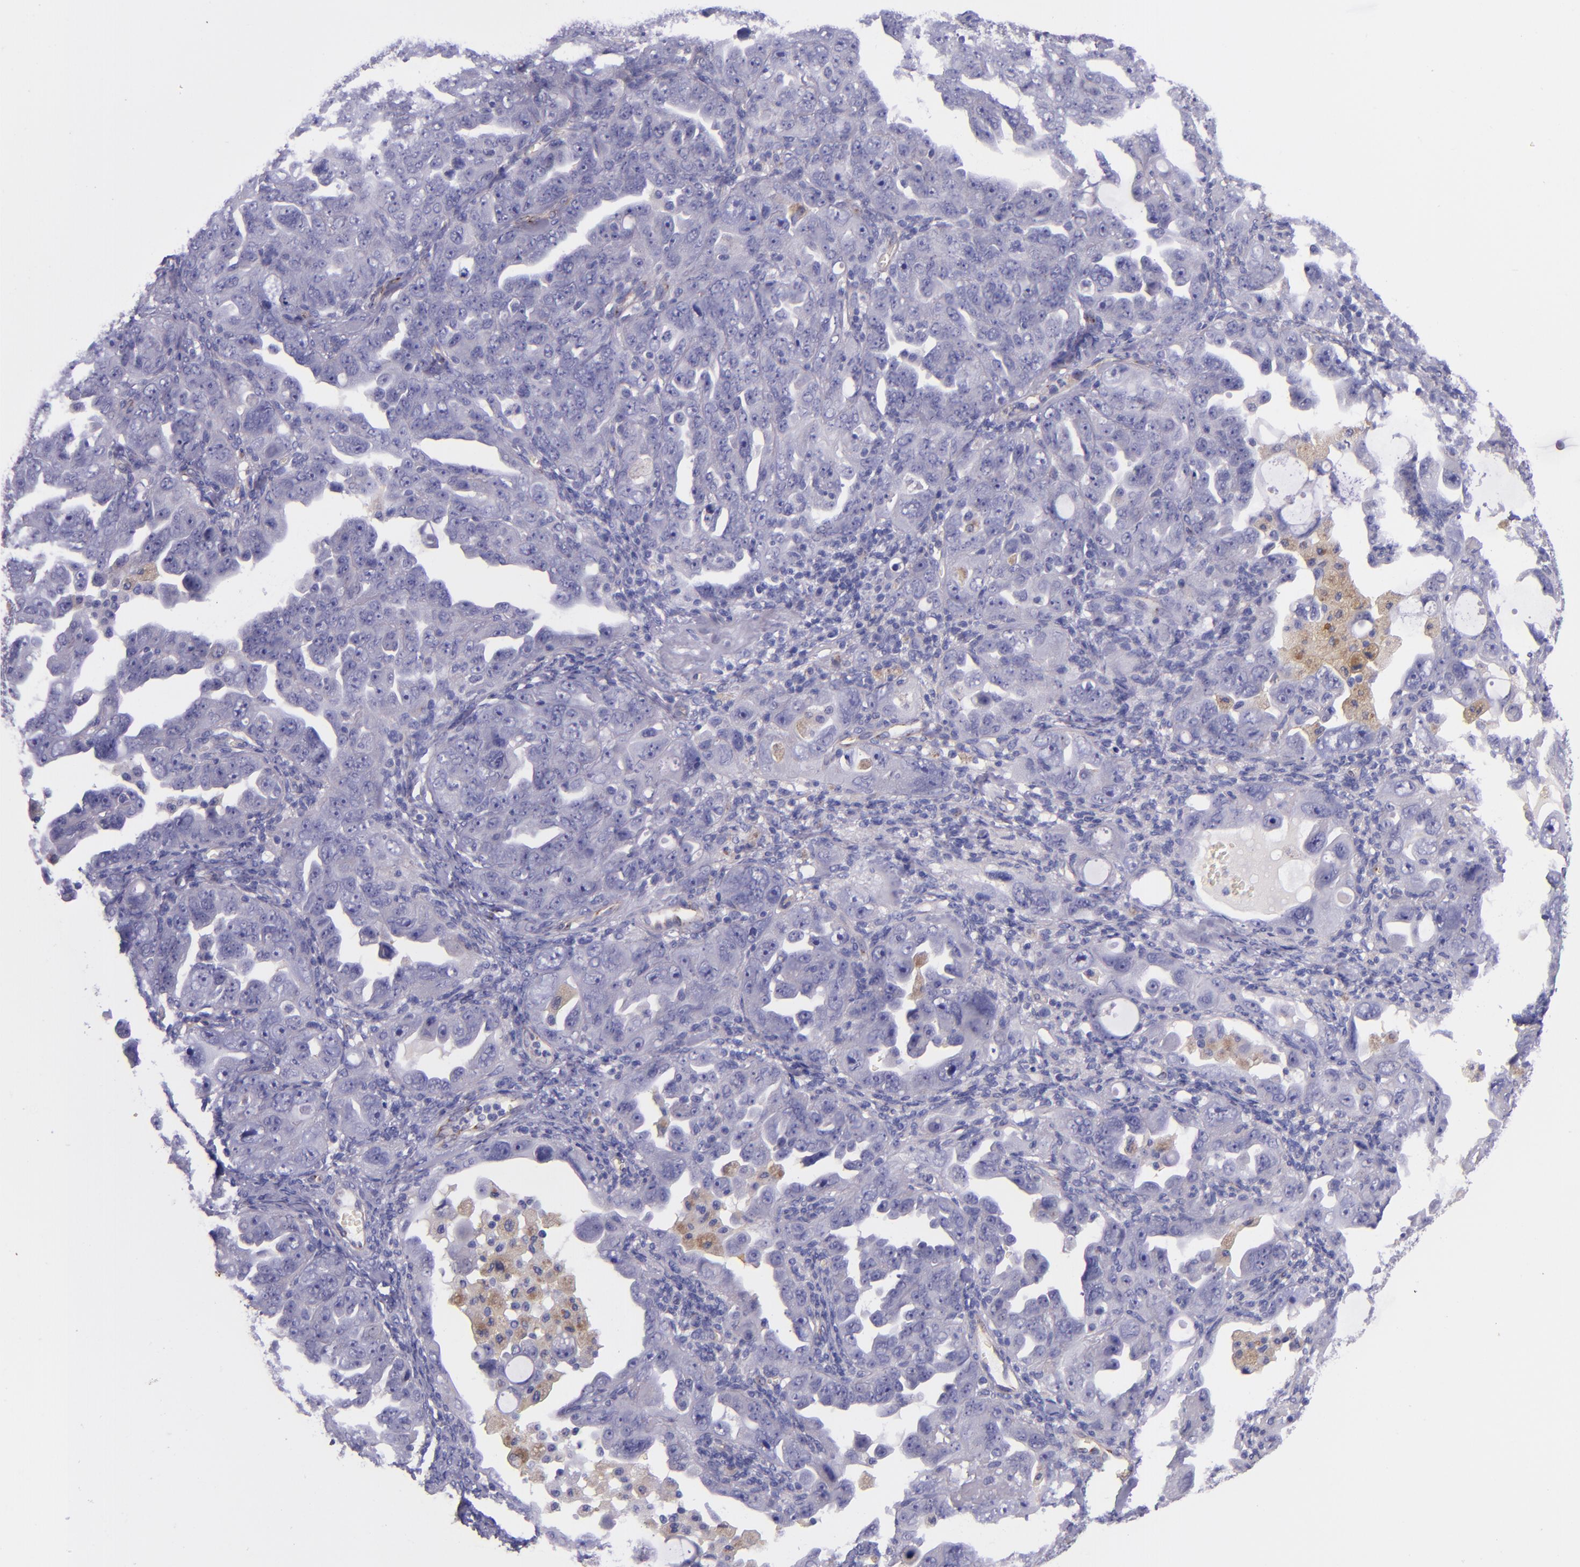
{"staining": {"intensity": "negative", "quantity": "none", "location": "none"}, "tissue": "ovarian cancer", "cell_type": "Tumor cells", "image_type": "cancer", "snomed": [{"axis": "morphology", "description": "Cystadenocarcinoma, serous, NOS"}, {"axis": "topography", "description": "Ovary"}], "caption": "A high-resolution histopathology image shows immunohistochemistry (IHC) staining of ovarian cancer (serous cystadenocarcinoma), which reveals no significant positivity in tumor cells. (DAB (3,3'-diaminobenzidine) IHC, high magnification).", "gene": "NOS3", "patient": {"sex": "female", "age": 66}}